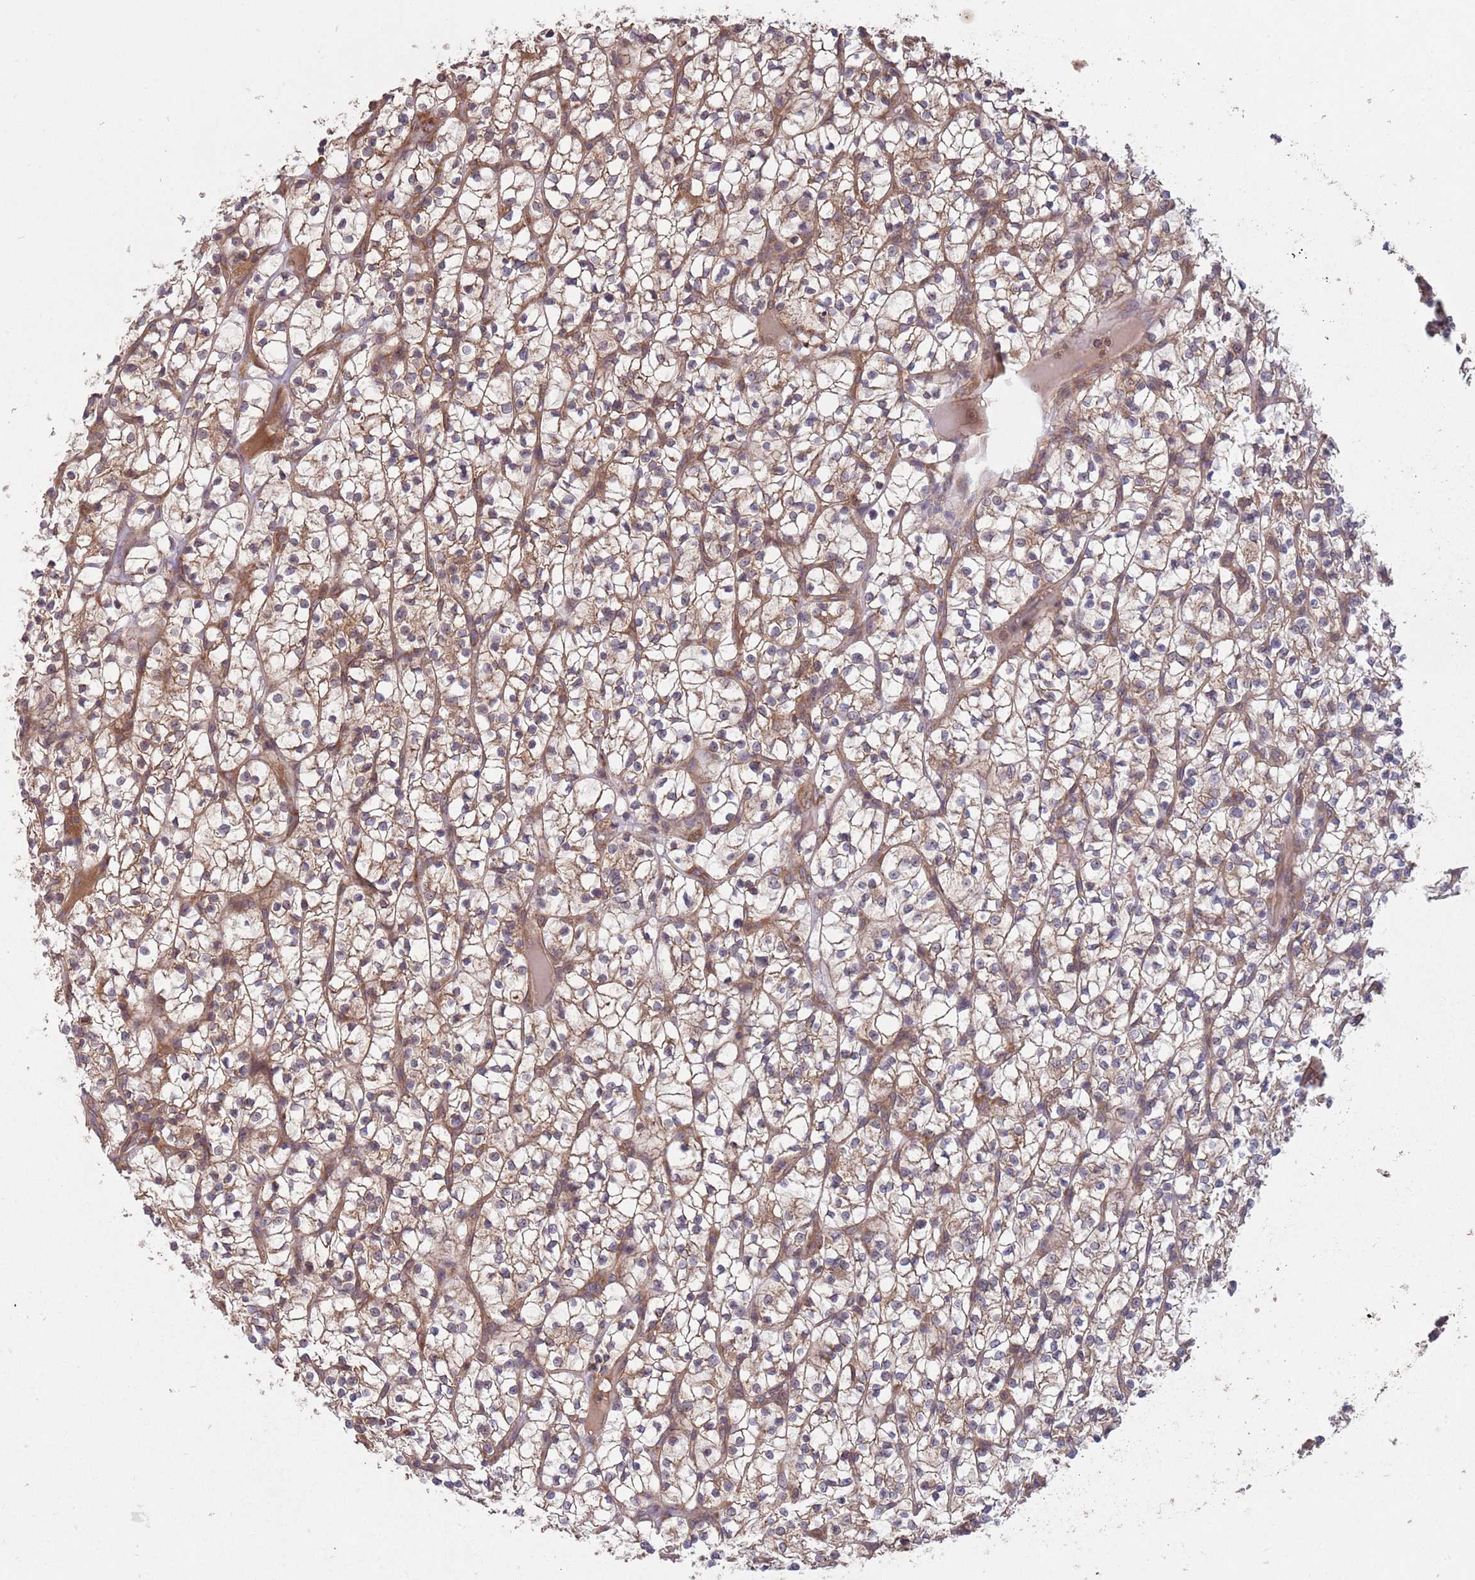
{"staining": {"intensity": "weak", "quantity": ">75%", "location": "cytoplasmic/membranous"}, "tissue": "renal cancer", "cell_type": "Tumor cells", "image_type": "cancer", "snomed": [{"axis": "morphology", "description": "Adenocarcinoma, NOS"}, {"axis": "topography", "description": "Kidney"}], "caption": "Immunohistochemistry (IHC) photomicrograph of adenocarcinoma (renal) stained for a protein (brown), which displays low levels of weak cytoplasmic/membranous staining in approximately >75% of tumor cells.", "gene": "MFNG", "patient": {"sex": "female", "age": 64}}